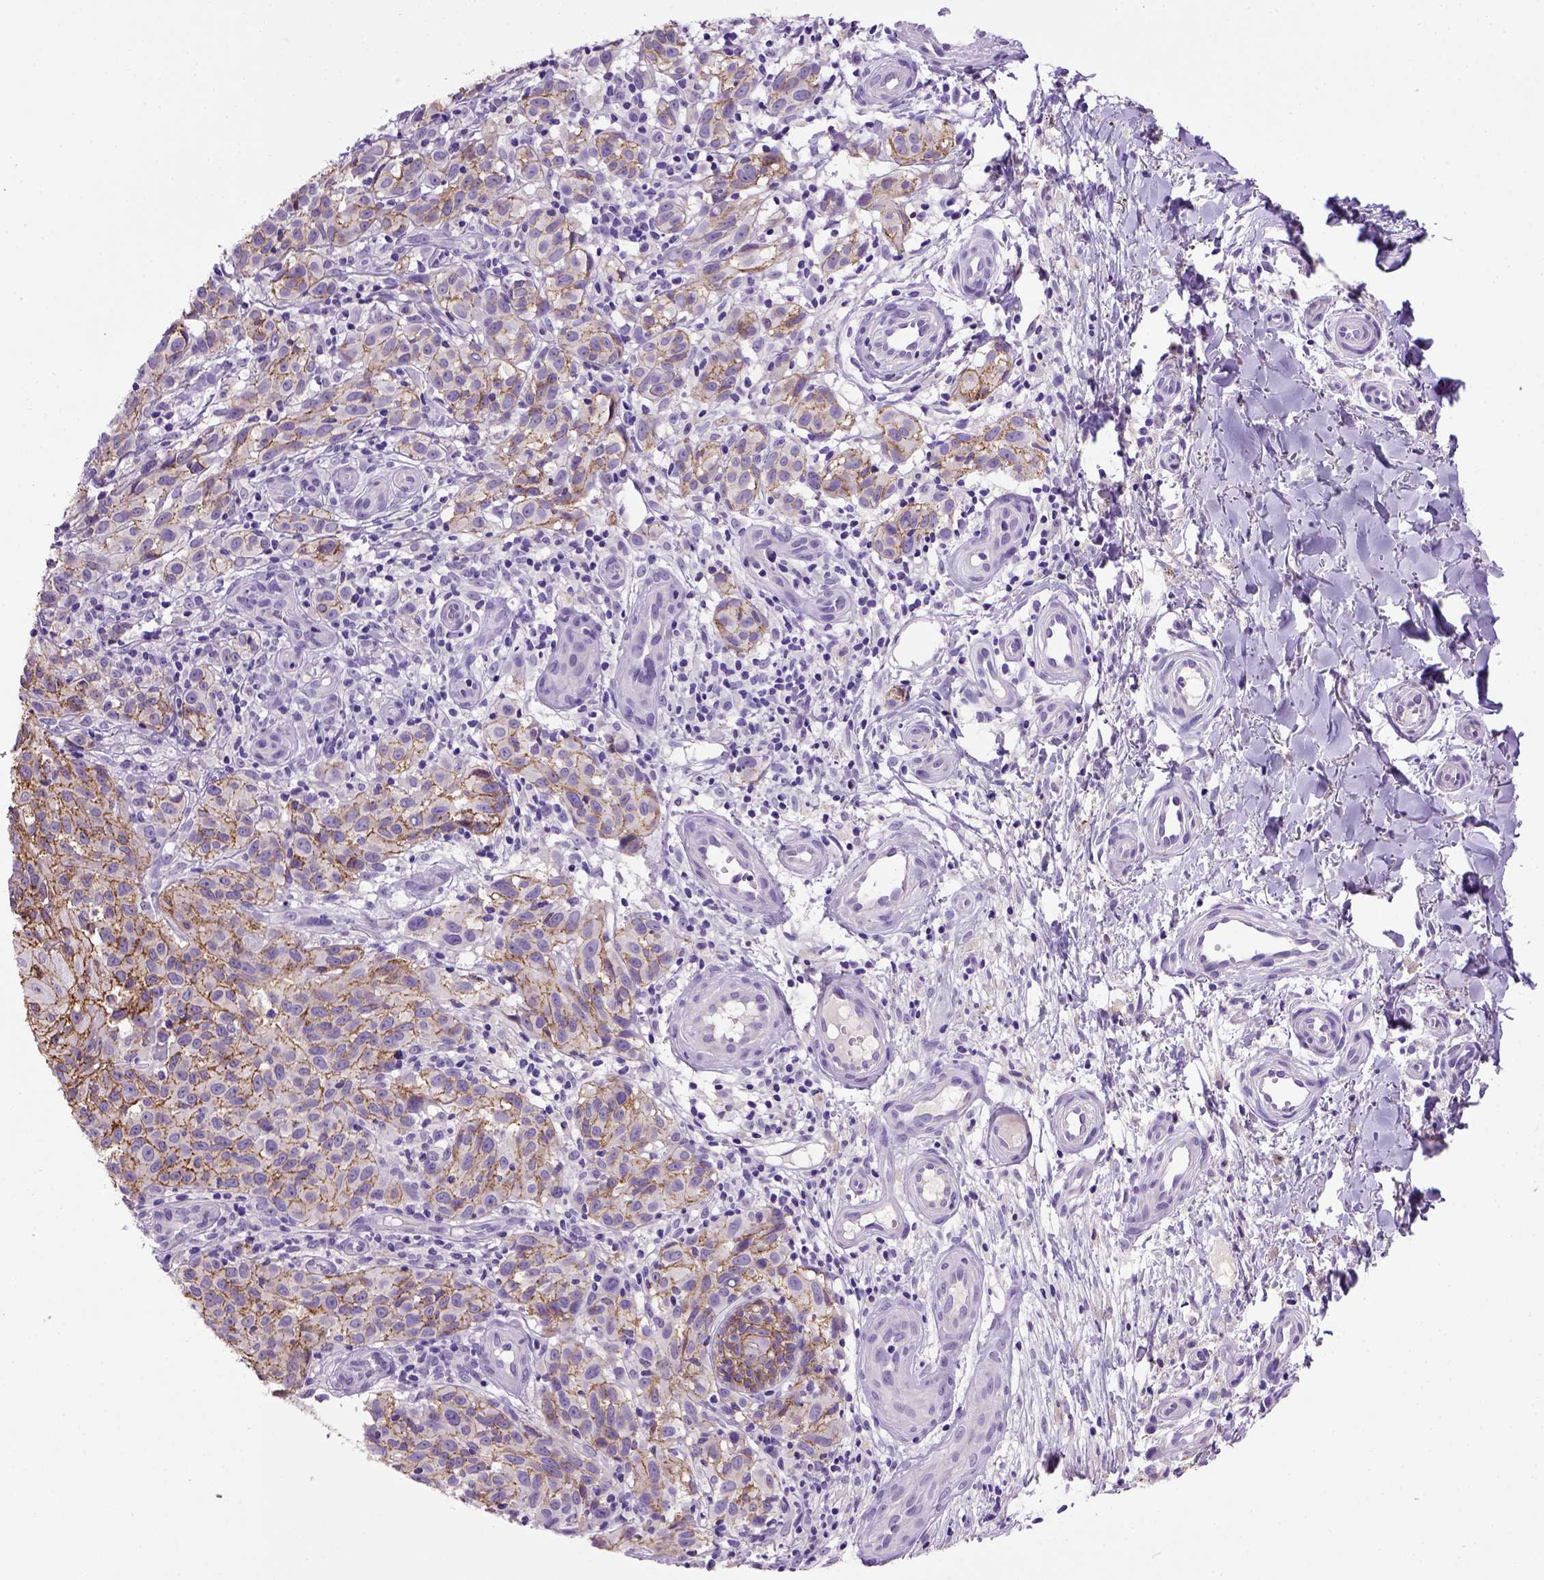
{"staining": {"intensity": "moderate", "quantity": ">75%", "location": "cytoplasmic/membranous"}, "tissue": "melanoma", "cell_type": "Tumor cells", "image_type": "cancer", "snomed": [{"axis": "morphology", "description": "Malignant melanoma, NOS"}, {"axis": "topography", "description": "Skin"}], "caption": "This is a photomicrograph of immunohistochemistry staining of melanoma, which shows moderate positivity in the cytoplasmic/membranous of tumor cells.", "gene": "CDH1", "patient": {"sex": "female", "age": 53}}